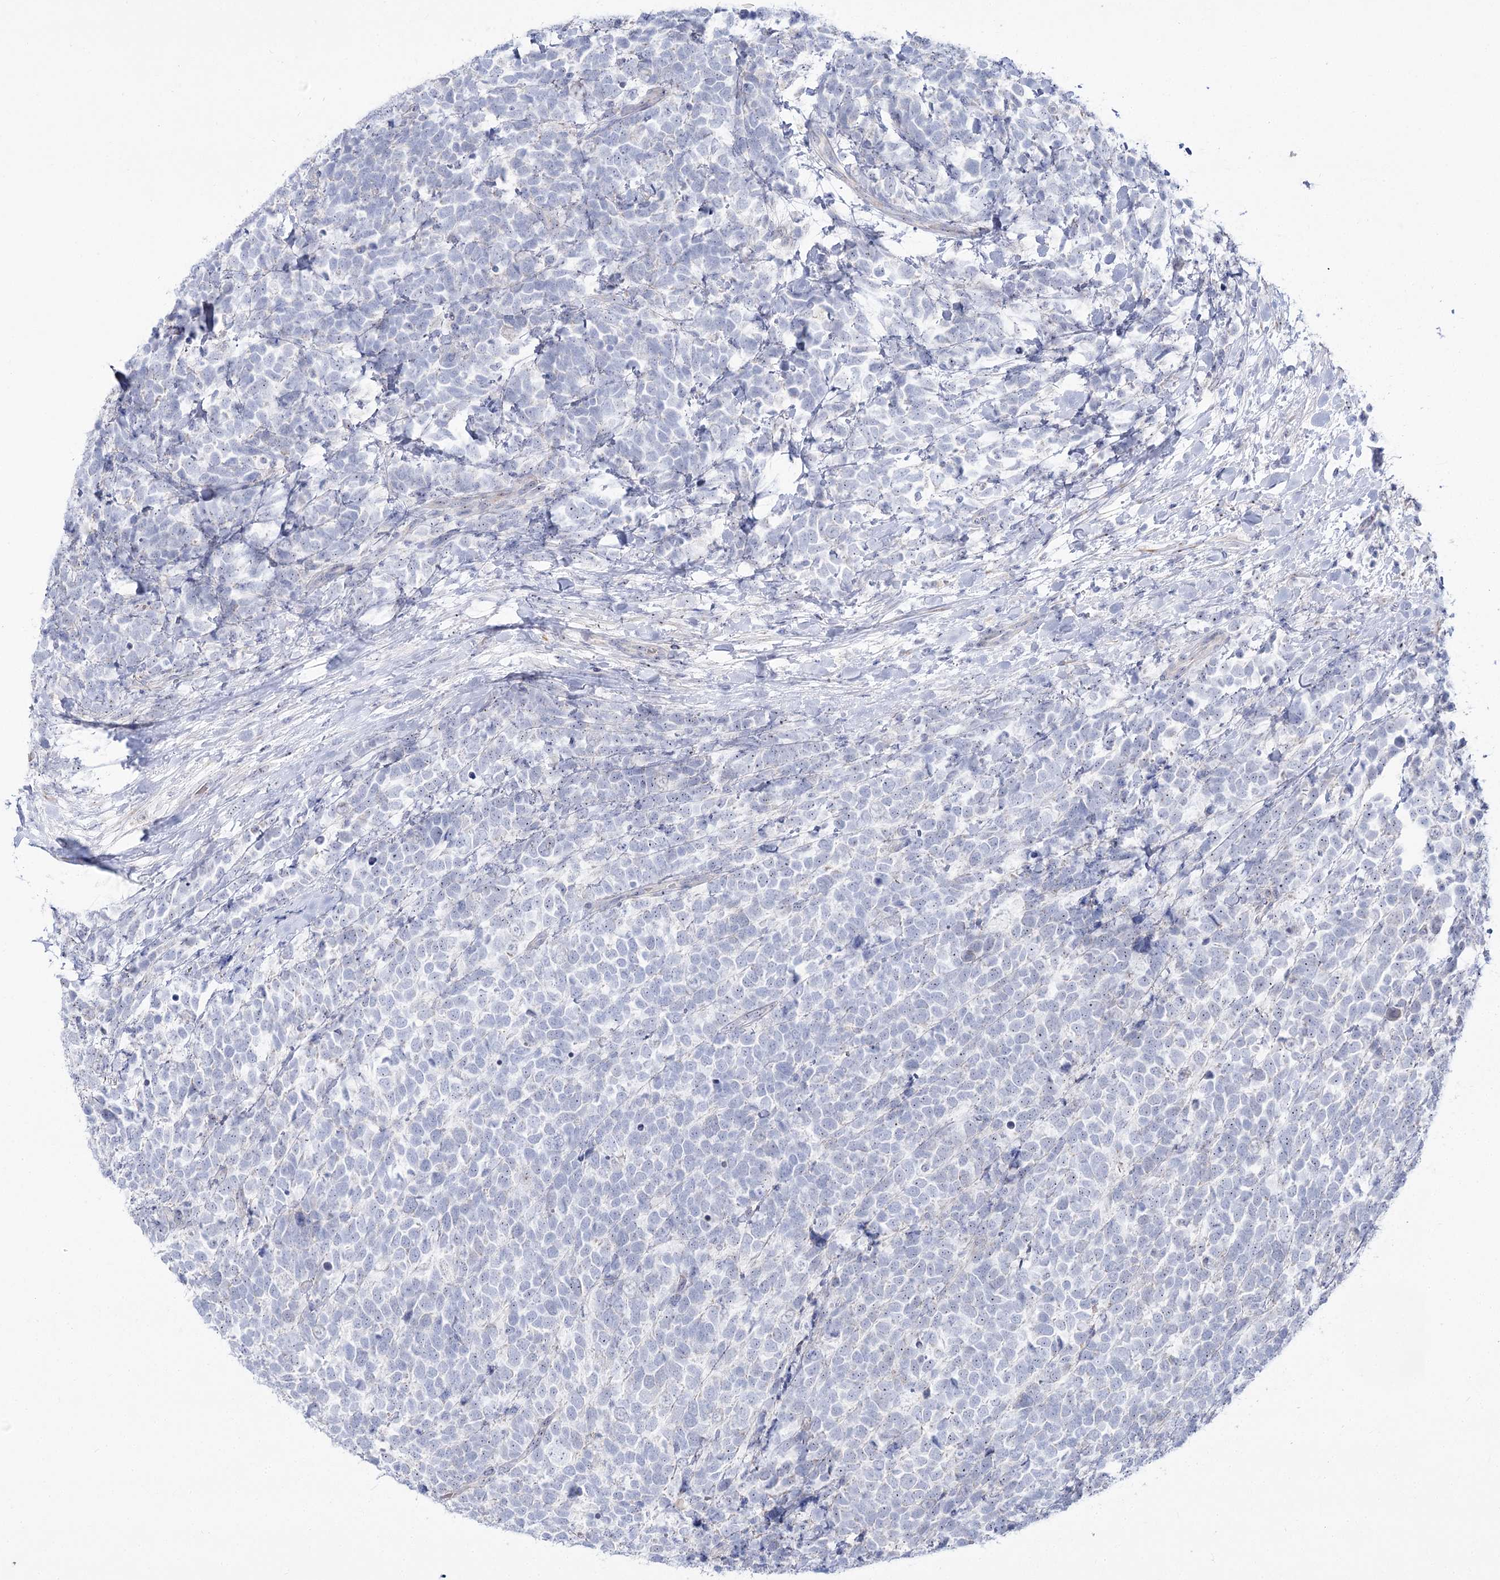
{"staining": {"intensity": "negative", "quantity": "none", "location": "none"}, "tissue": "urothelial cancer", "cell_type": "Tumor cells", "image_type": "cancer", "snomed": [{"axis": "morphology", "description": "Urothelial carcinoma, High grade"}, {"axis": "topography", "description": "Urinary bladder"}], "caption": "Human high-grade urothelial carcinoma stained for a protein using IHC shows no staining in tumor cells.", "gene": "SUOX", "patient": {"sex": "female", "age": 82}}